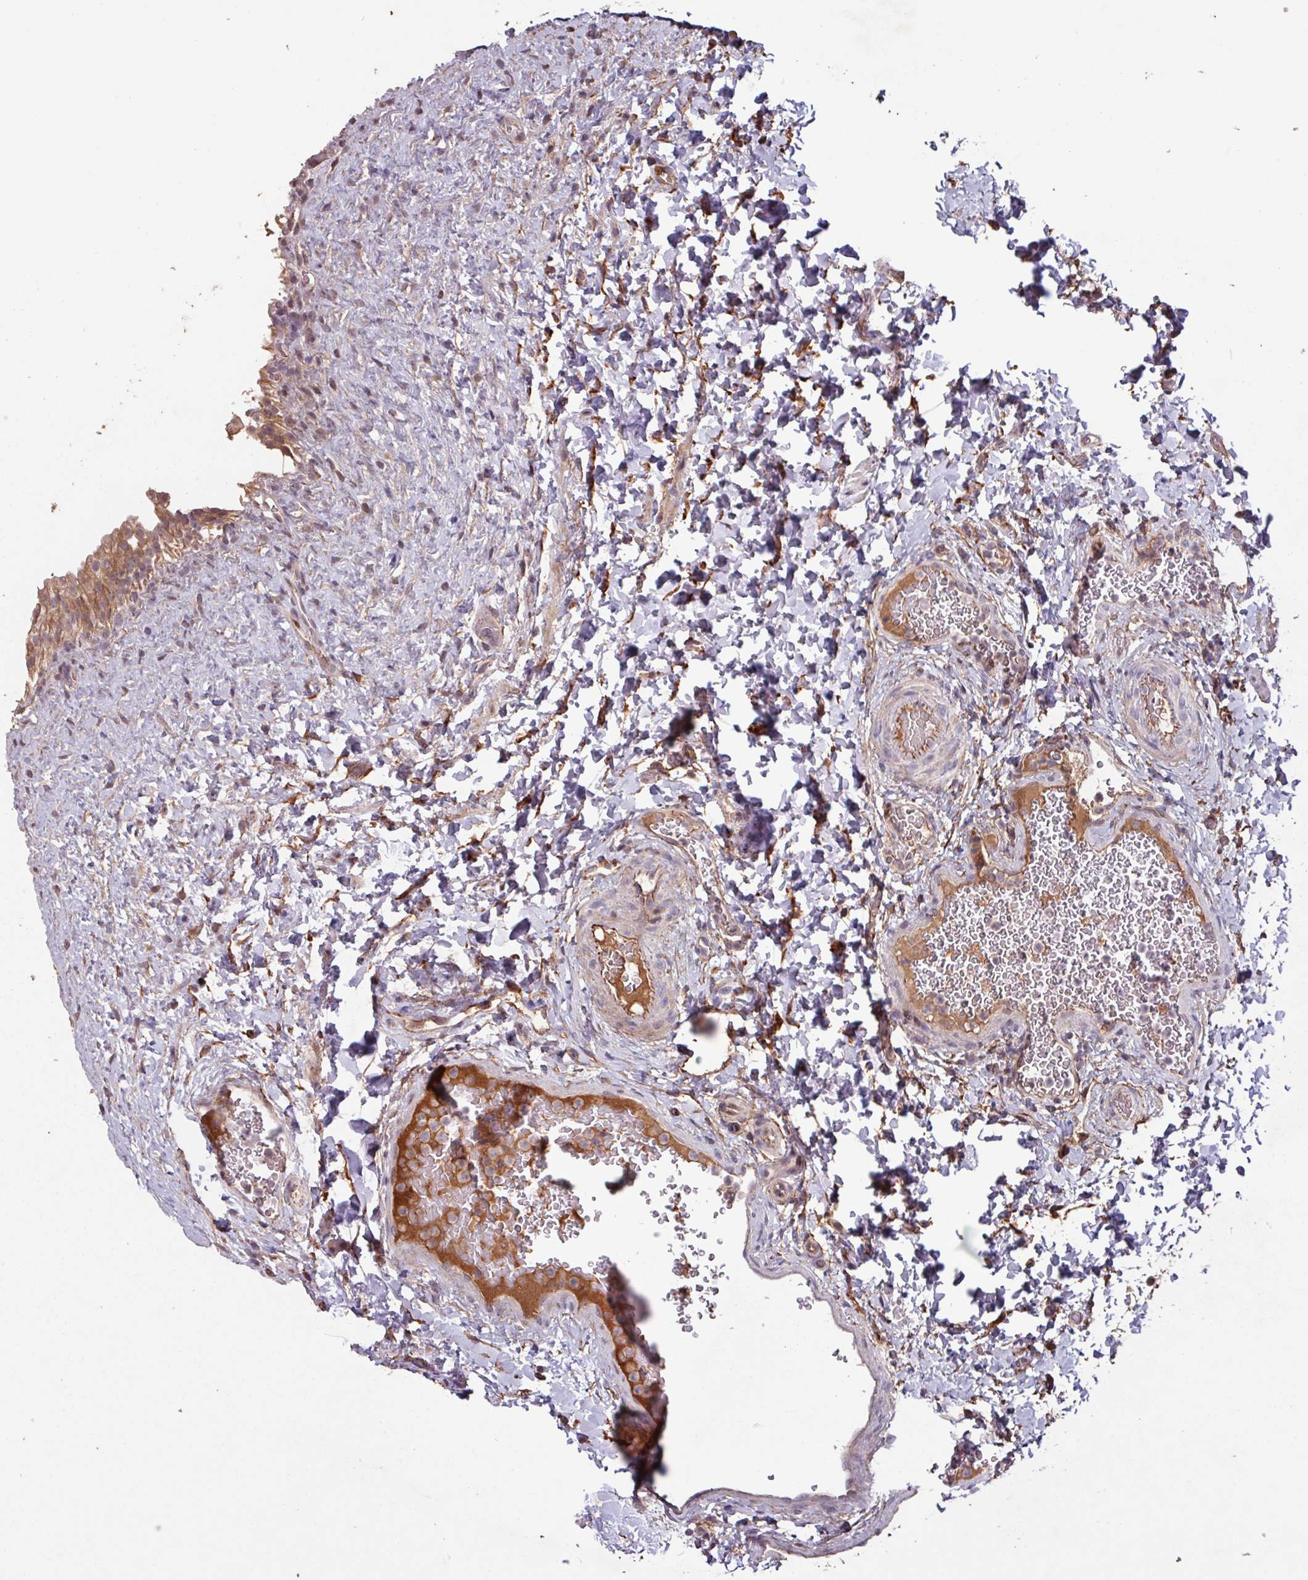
{"staining": {"intensity": "moderate", "quantity": ">75%", "location": "cytoplasmic/membranous,nuclear"}, "tissue": "urinary bladder", "cell_type": "Urothelial cells", "image_type": "normal", "snomed": [{"axis": "morphology", "description": "Normal tissue, NOS"}, {"axis": "topography", "description": "Urinary bladder"}], "caption": "Immunohistochemical staining of benign human urinary bladder displays moderate cytoplasmic/membranous,nuclear protein expression in approximately >75% of urothelial cells.", "gene": "TMEM88", "patient": {"sex": "female", "age": 27}}